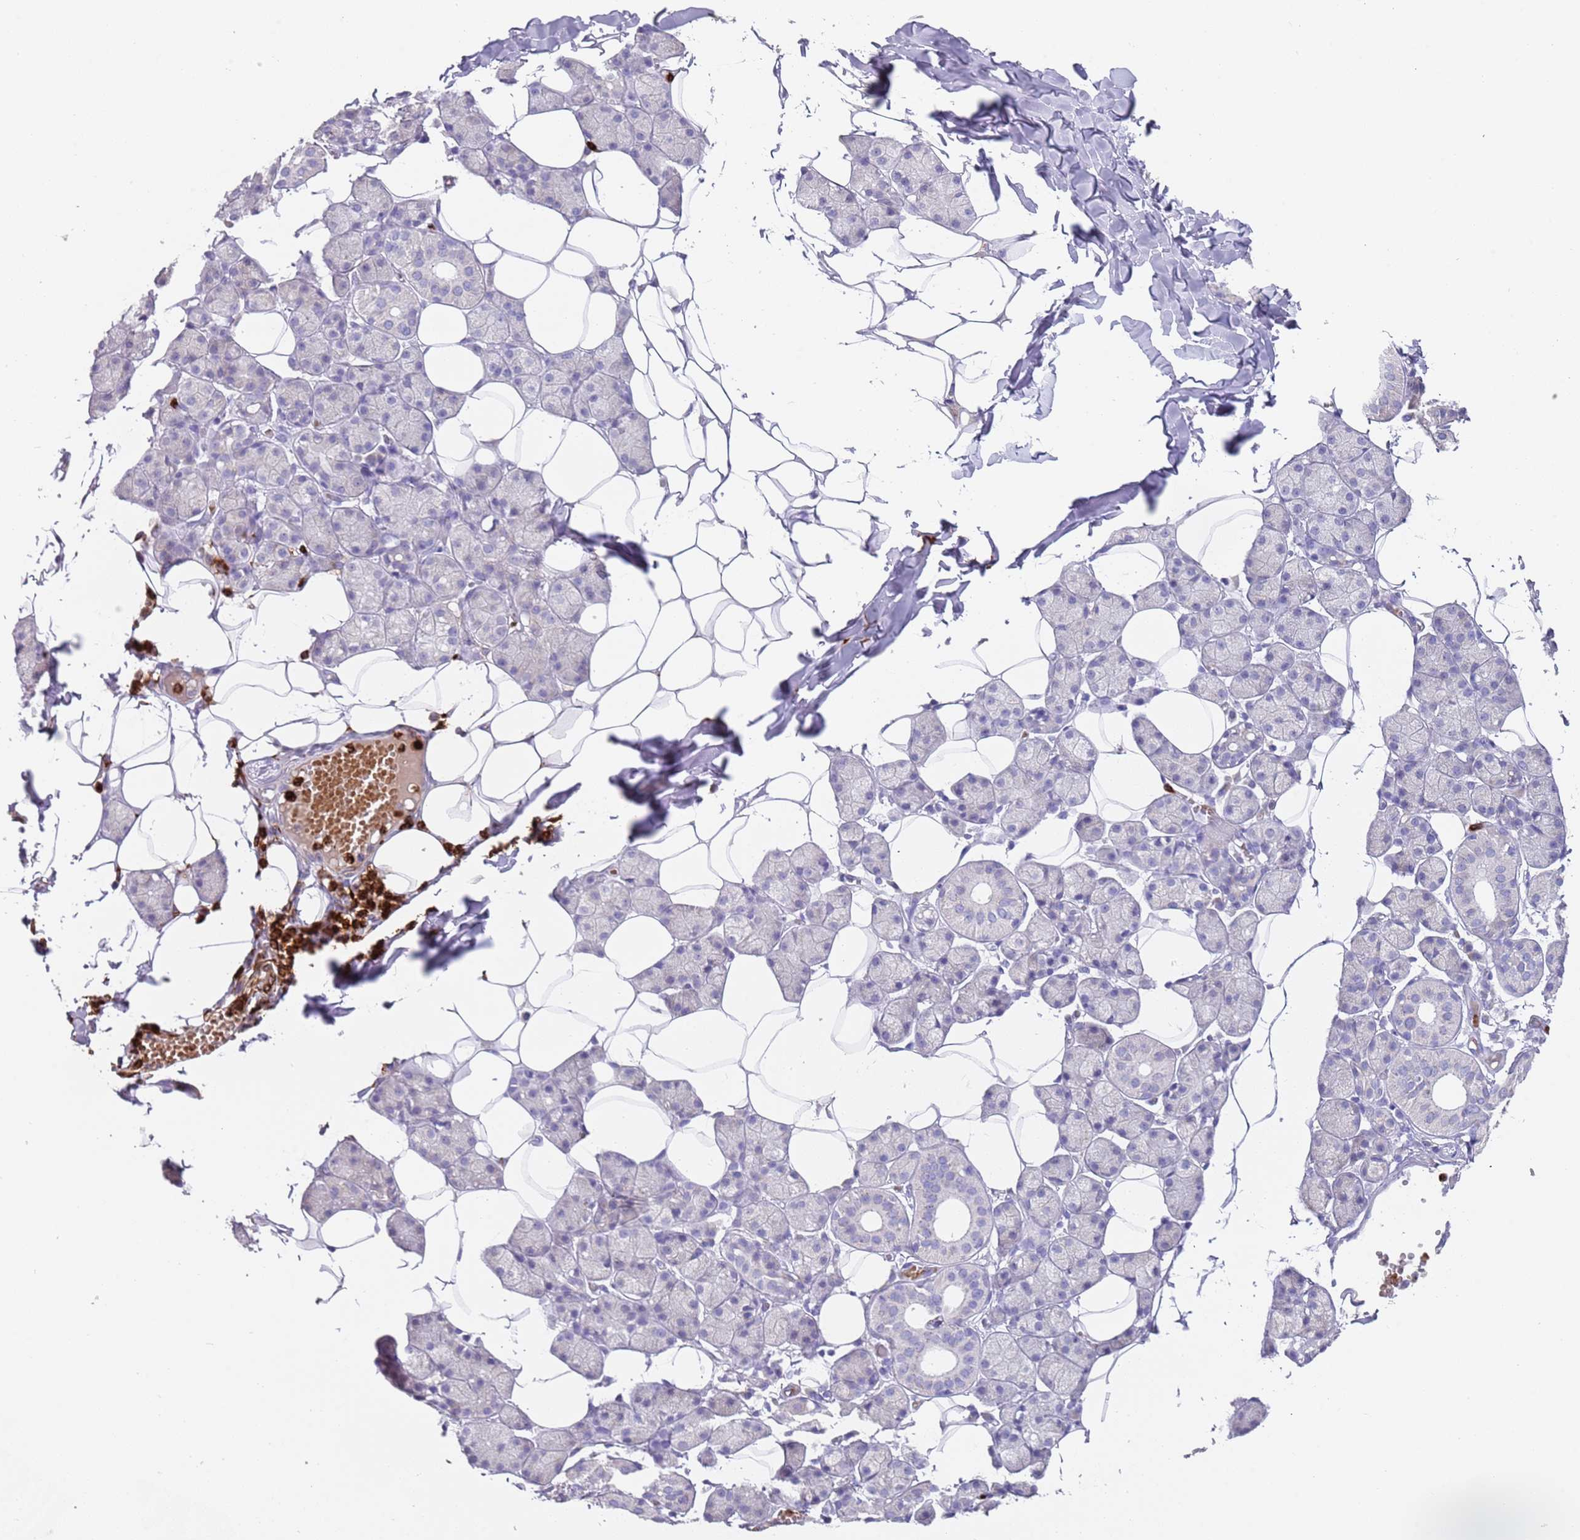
{"staining": {"intensity": "negative", "quantity": "none", "location": "none"}, "tissue": "salivary gland", "cell_type": "Glandular cells", "image_type": "normal", "snomed": [{"axis": "morphology", "description": "Normal tissue, NOS"}, {"axis": "topography", "description": "Salivary gland"}], "caption": "Immunohistochemistry of benign human salivary gland exhibits no positivity in glandular cells.", "gene": "TMEM251", "patient": {"sex": "female", "age": 33}}